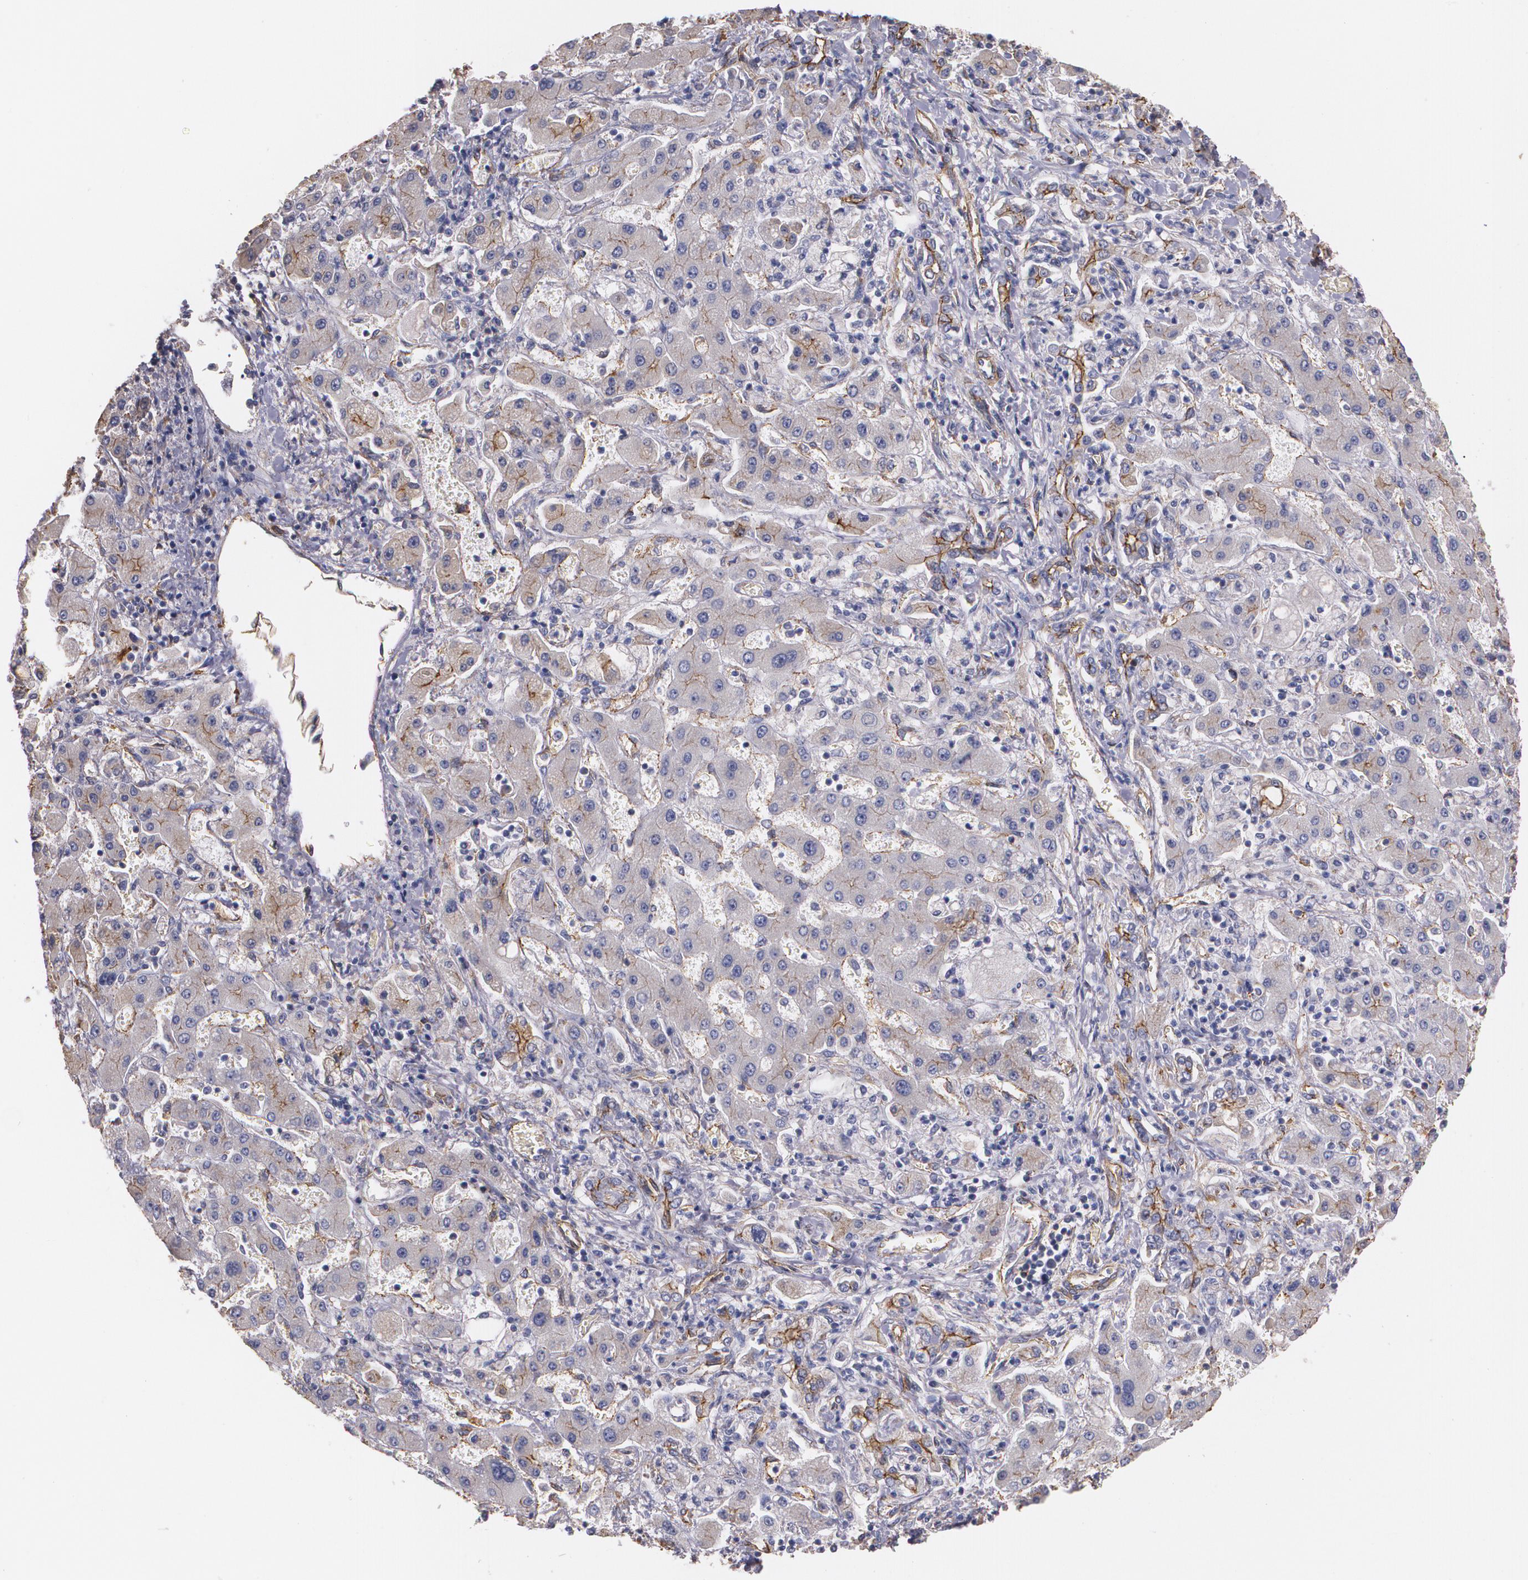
{"staining": {"intensity": "weak", "quantity": "25%-75%", "location": "cytoplasmic/membranous"}, "tissue": "liver cancer", "cell_type": "Tumor cells", "image_type": "cancer", "snomed": [{"axis": "morphology", "description": "Cholangiocarcinoma"}, {"axis": "topography", "description": "Liver"}], "caption": "Immunohistochemistry (IHC) of liver cancer (cholangiocarcinoma) reveals low levels of weak cytoplasmic/membranous positivity in approximately 25%-75% of tumor cells.", "gene": "TJP1", "patient": {"sex": "male", "age": 50}}